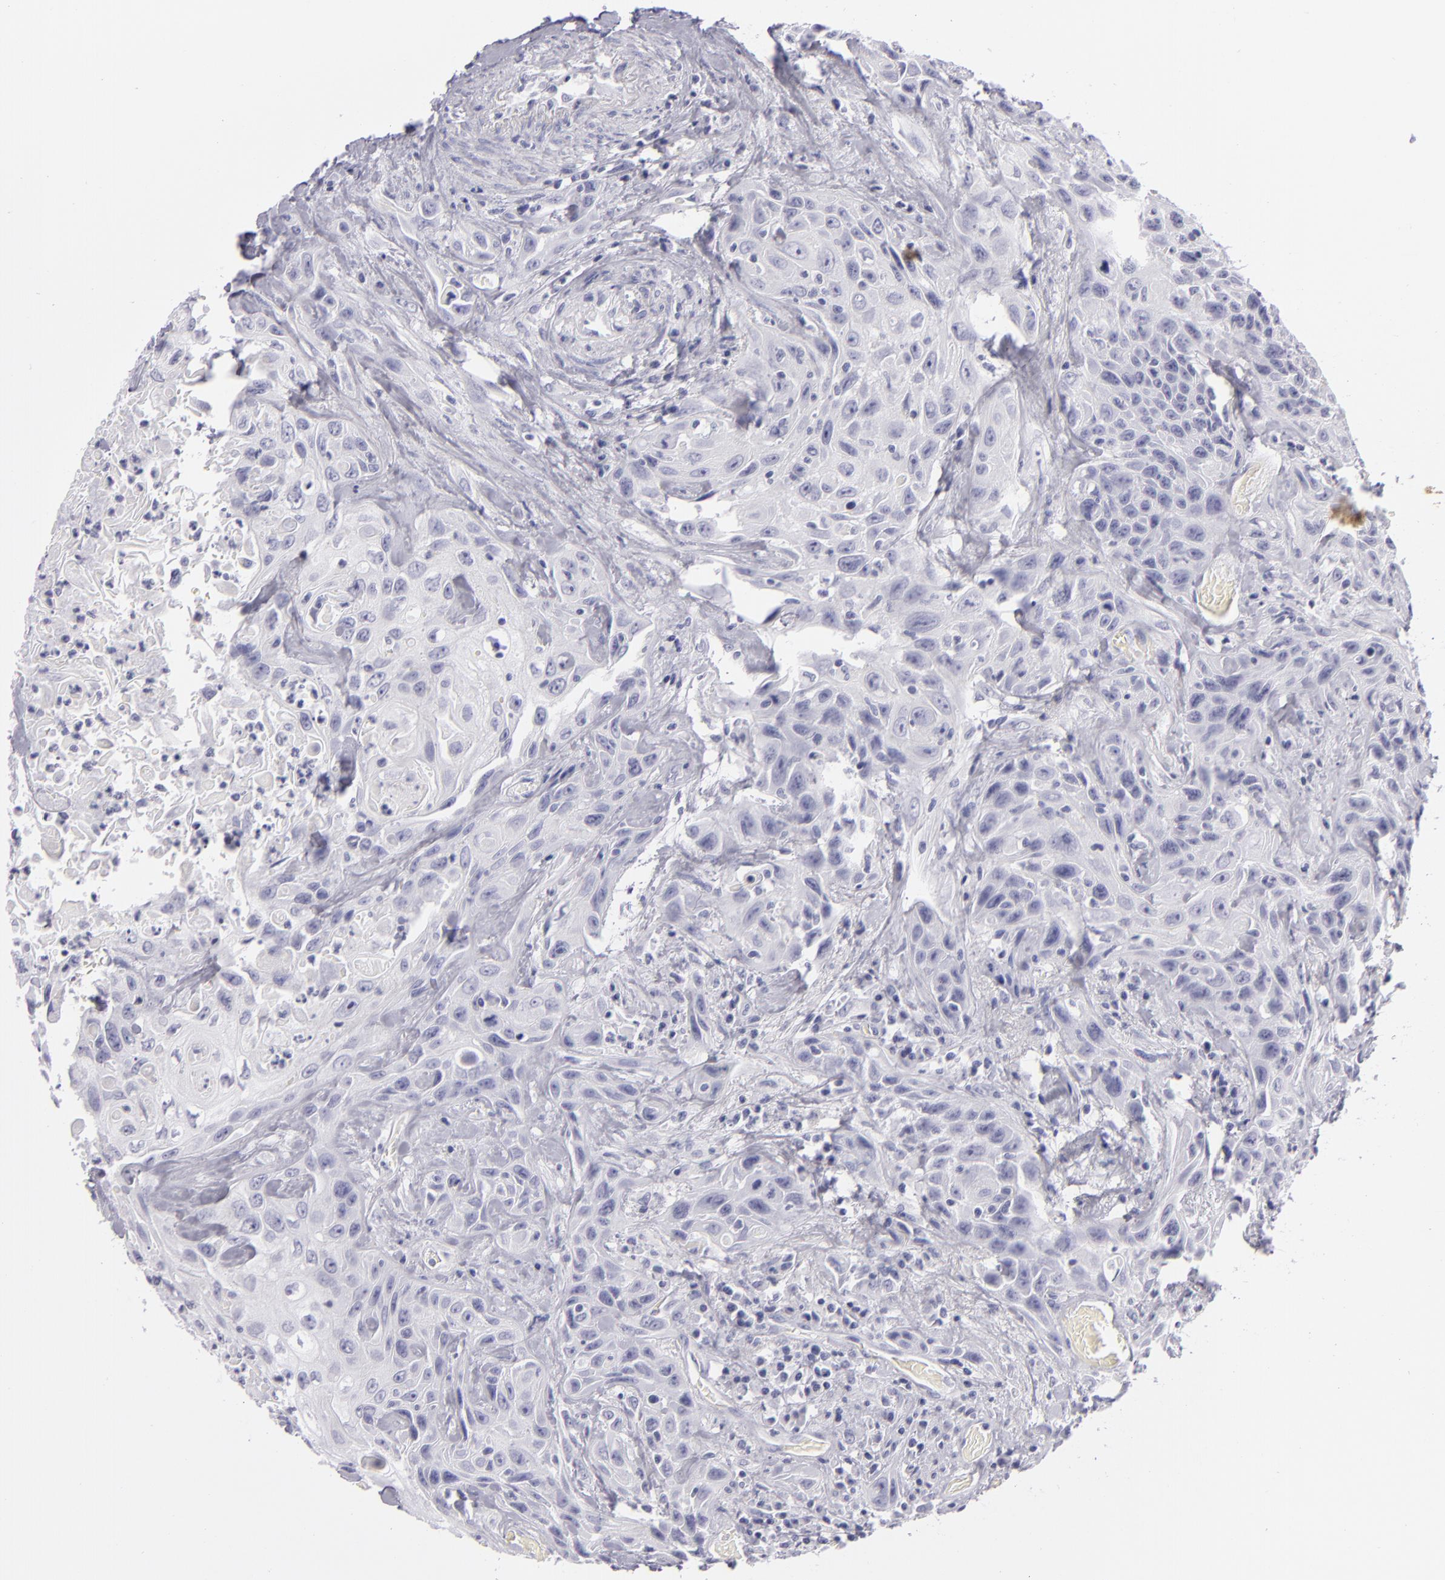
{"staining": {"intensity": "negative", "quantity": "none", "location": "none"}, "tissue": "urothelial cancer", "cell_type": "Tumor cells", "image_type": "cancer", "snomed": [{"axis": "morphology", "description": "Urothelial carcinoma, High grade"}, {"axis": "topography", "description": "Urinary bladder"}], "caption": "This is an IHC micrograph of human urothelial carcinoma (high-grade). There is no staining in tumor cells.", "gene": "VIL1", "patient": {"sex": "female", "age": 84}}